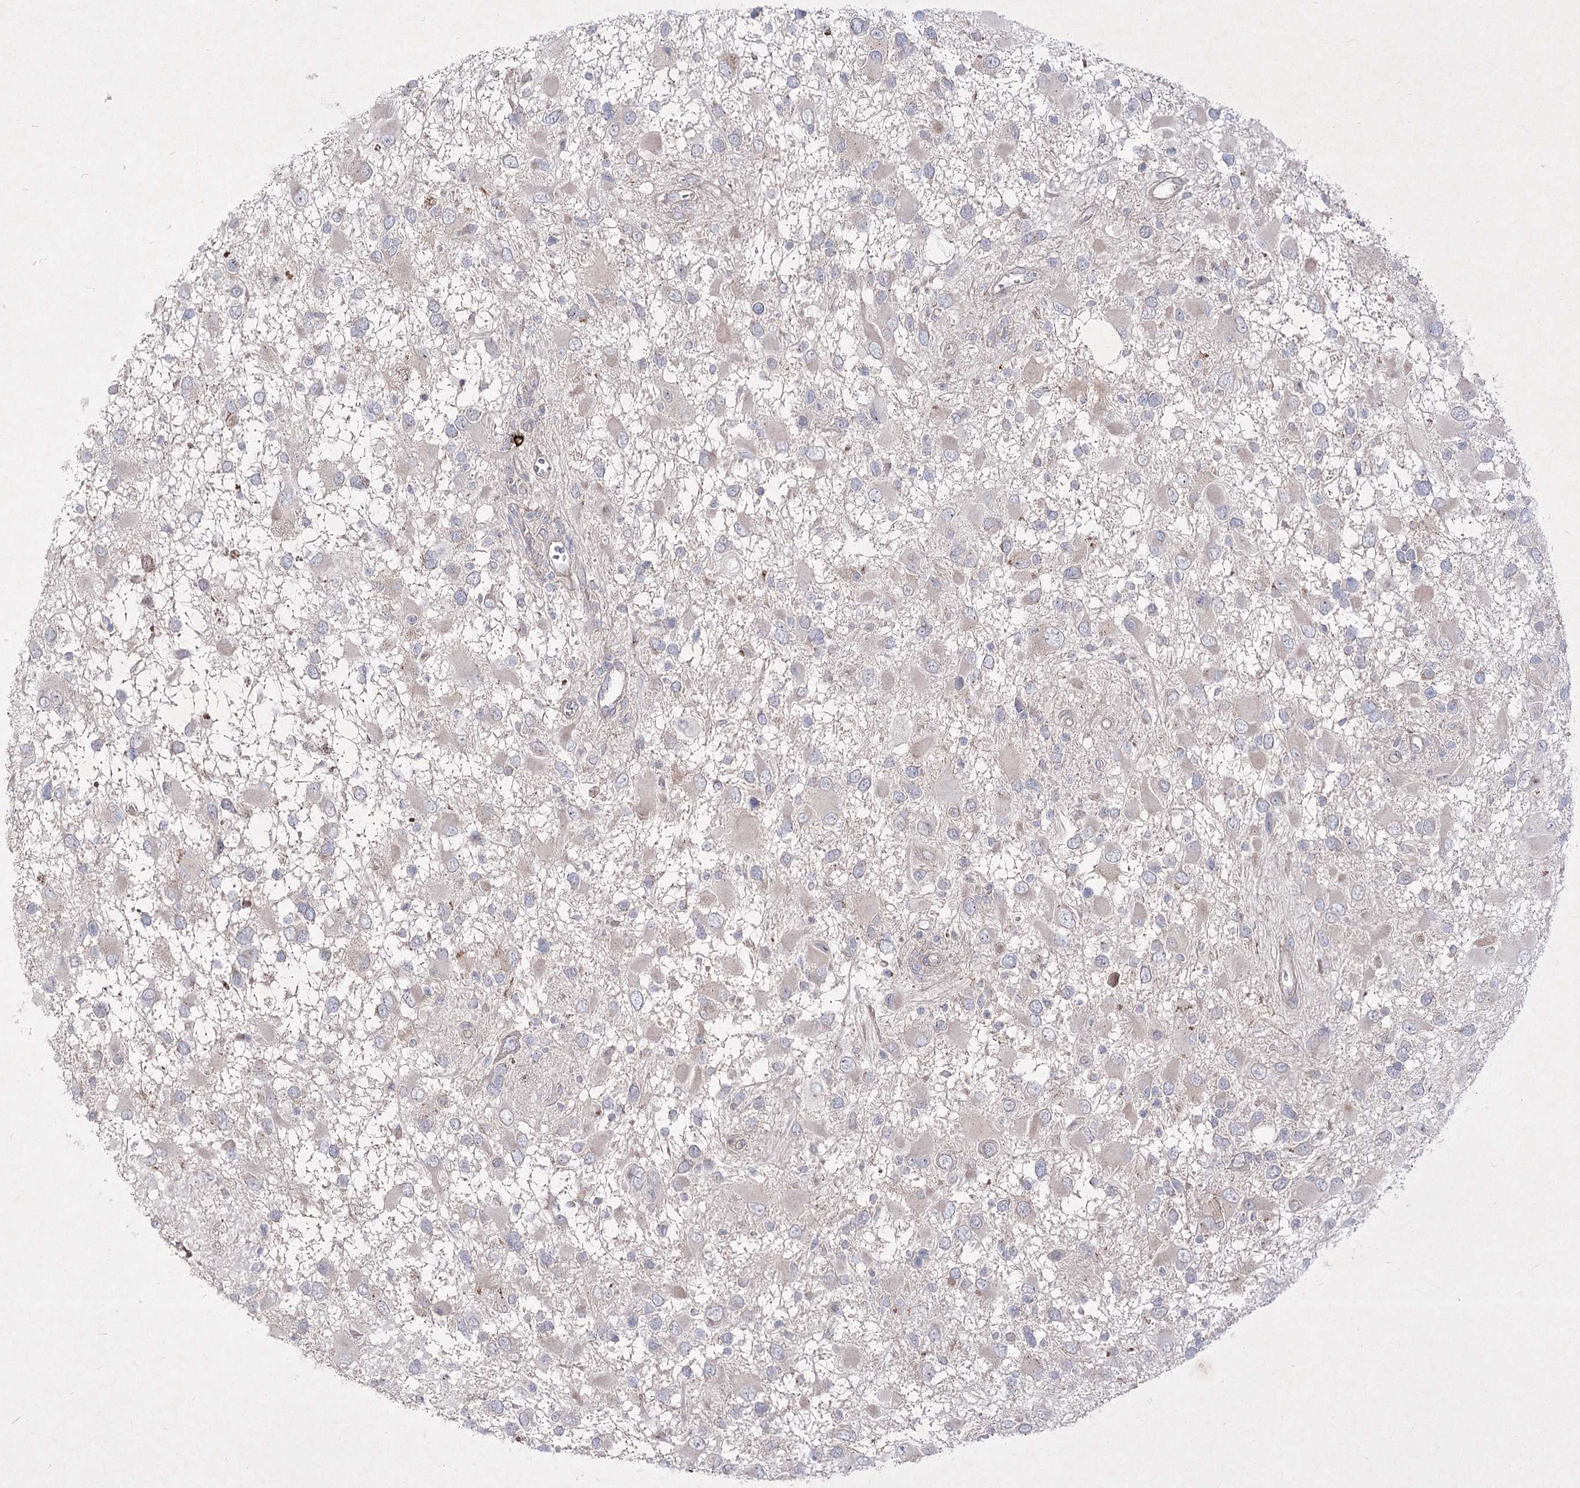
{"staining": {"intensity": "negative", "quantity": "none", "location": "none"}, "tissue": "glioma", "cell_type": "Tumor cells", "image_type": "cancer", "snomed": [{"axis": "morphology", "description": "Glioma, malignant, High grade"}, {"axis": "topography", "description": "Brain"}], "caption": "Image shows no significant protein staining in tumor cells of glioma. Brightfield microscopy of immunohistochemistry (IHC) stained with DAB (brown) and hematoxylin (blue), captured at high magnification.", "gene": "CIB2", "patient": {"sex": "male", "age": 53}}